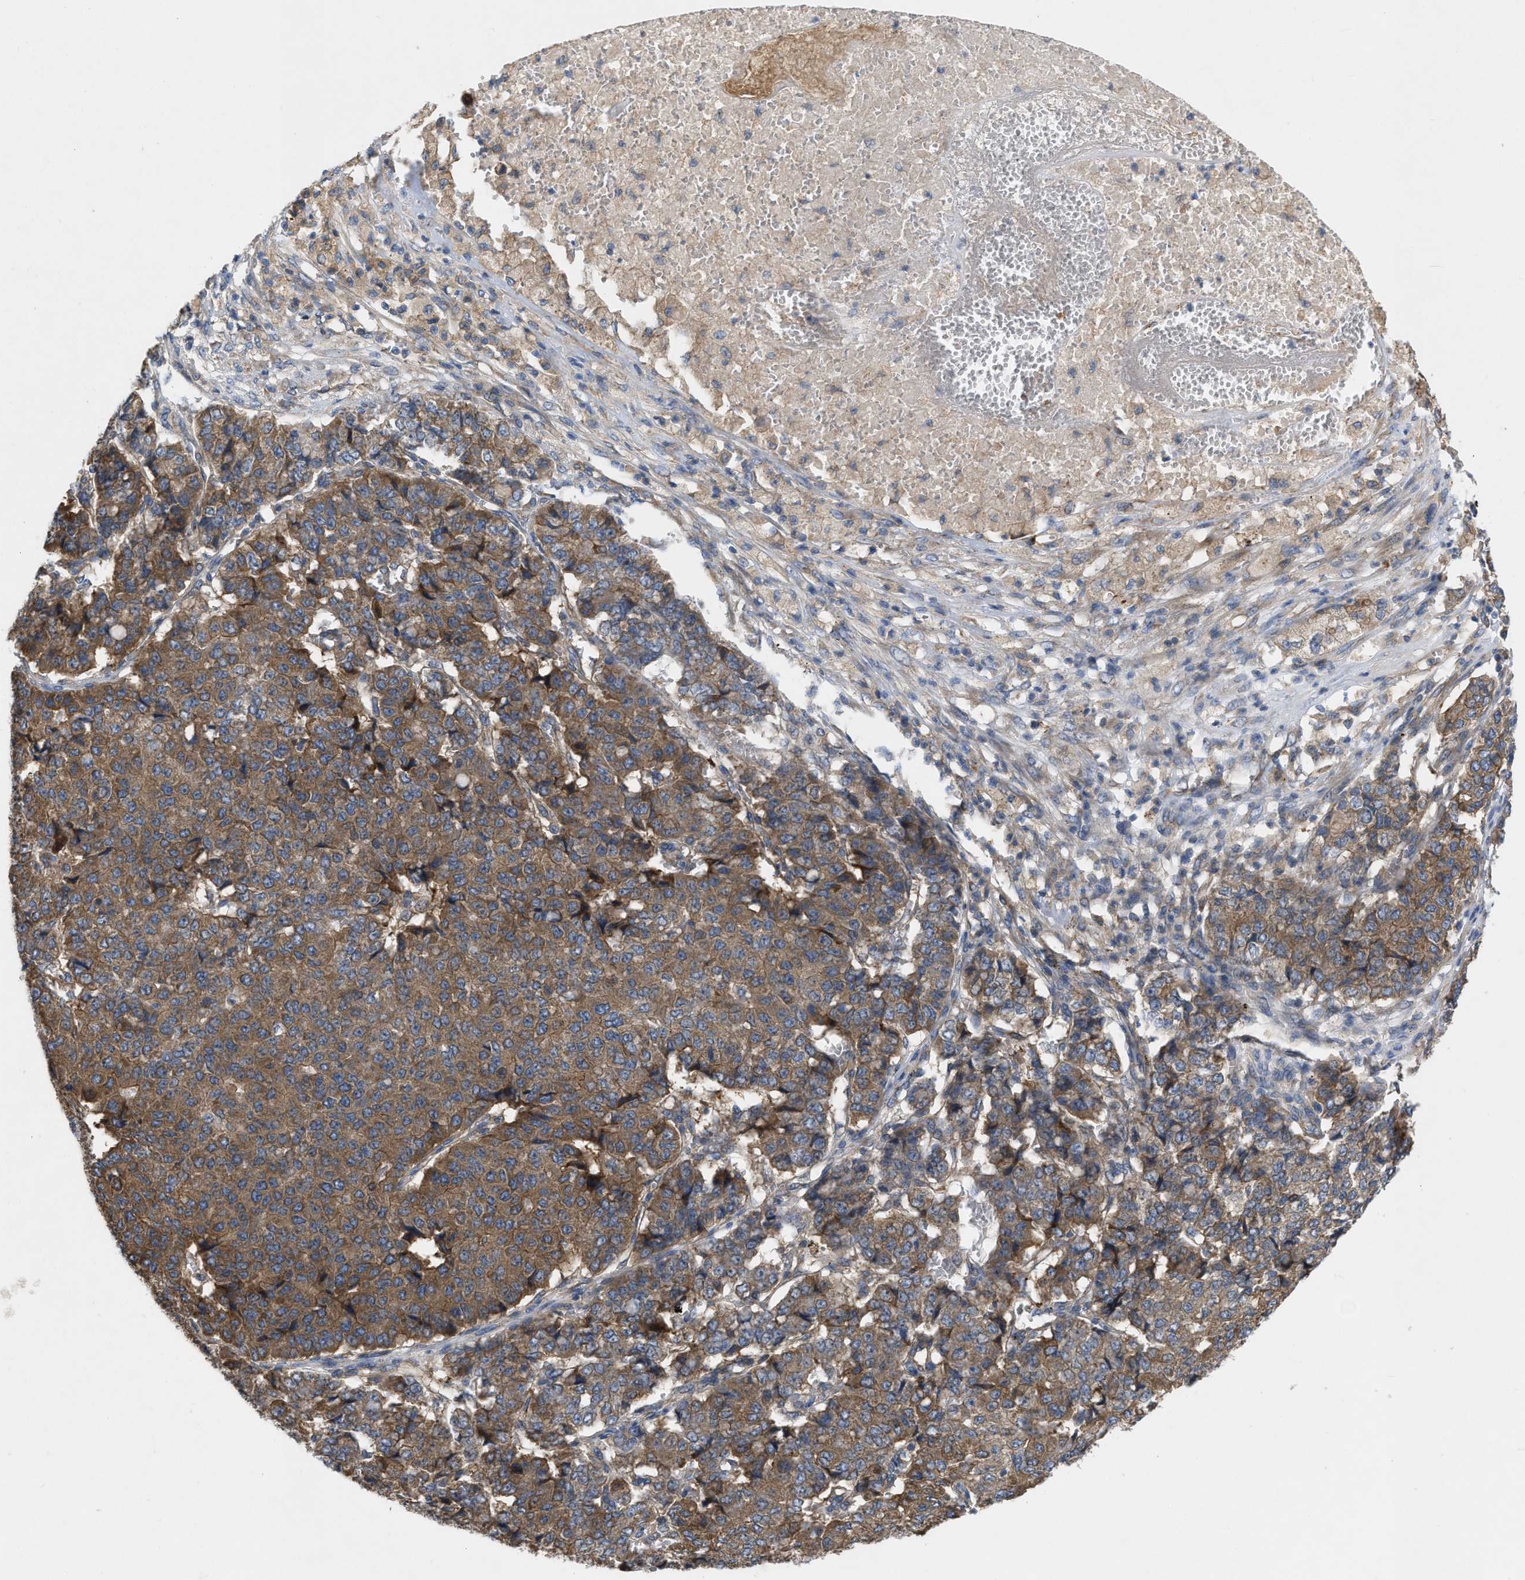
{"staining": {"intensity": "moderate", "quantity": ">75%", "location": "cytoplasmic/membranous"}, "tissue": "pancreatic cancer", "cell_type": "Tumor cells", "image_type": "cancer", "snomed": [{"axis": "morphology", "description": "Adenocarcinoma, NOS"}, {"axis": "topography", "description": "Pancreas"}], "caption": "Immunohistochemistry (DAB) staining of human pancreatic cancer displays moderate cytoplasmic/membranous protein expression in approximately >75% of tumor cells.", "gene": "TMEM131", "patient": {"sex": "male", "age": 50}}